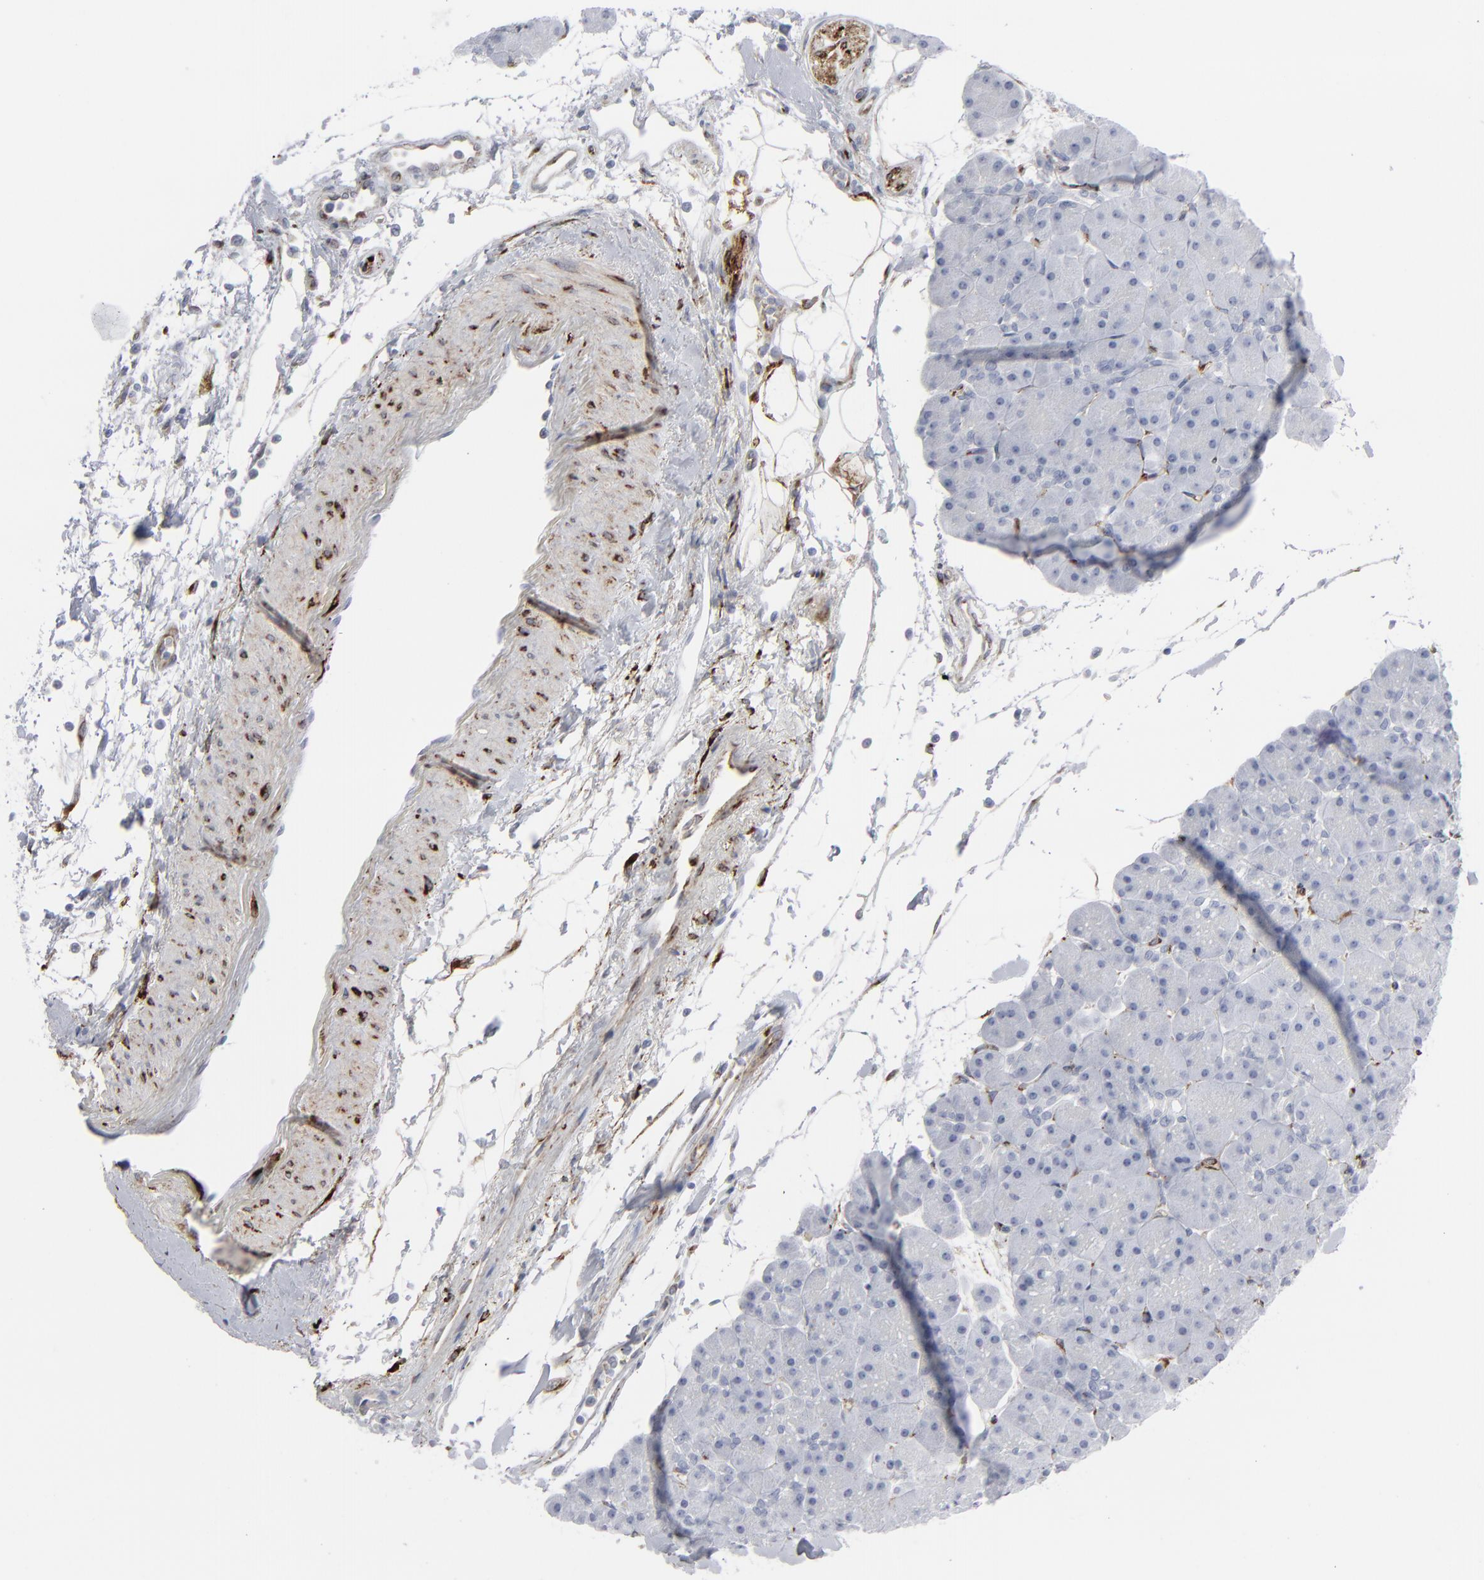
{"staining": {"intensity": "negative", "quantity": "none", "location": "none"}, "tissue": "pancreas", "cell_type": "Exocrine glandular cells", "image_type": "normal", "snomed": [{"axis": "morphology", "description": "Normal tissue, NOS"}, {"axis": "topography", "description": "Pancreas"}], "caption": "This micrograph is of normal pancreas stained with immunohistochemistry to label a protein in brown with the nuclei are counter-stained blue. There is no expression in exocrine glandular cells. (Stains: DAB immunohistochemistry with hematoxylin counter stain, Microscopy: brightfield microscopy at high magnification).", "gene": "SPARC", "patient": {"sex": "male", "age": 66}}